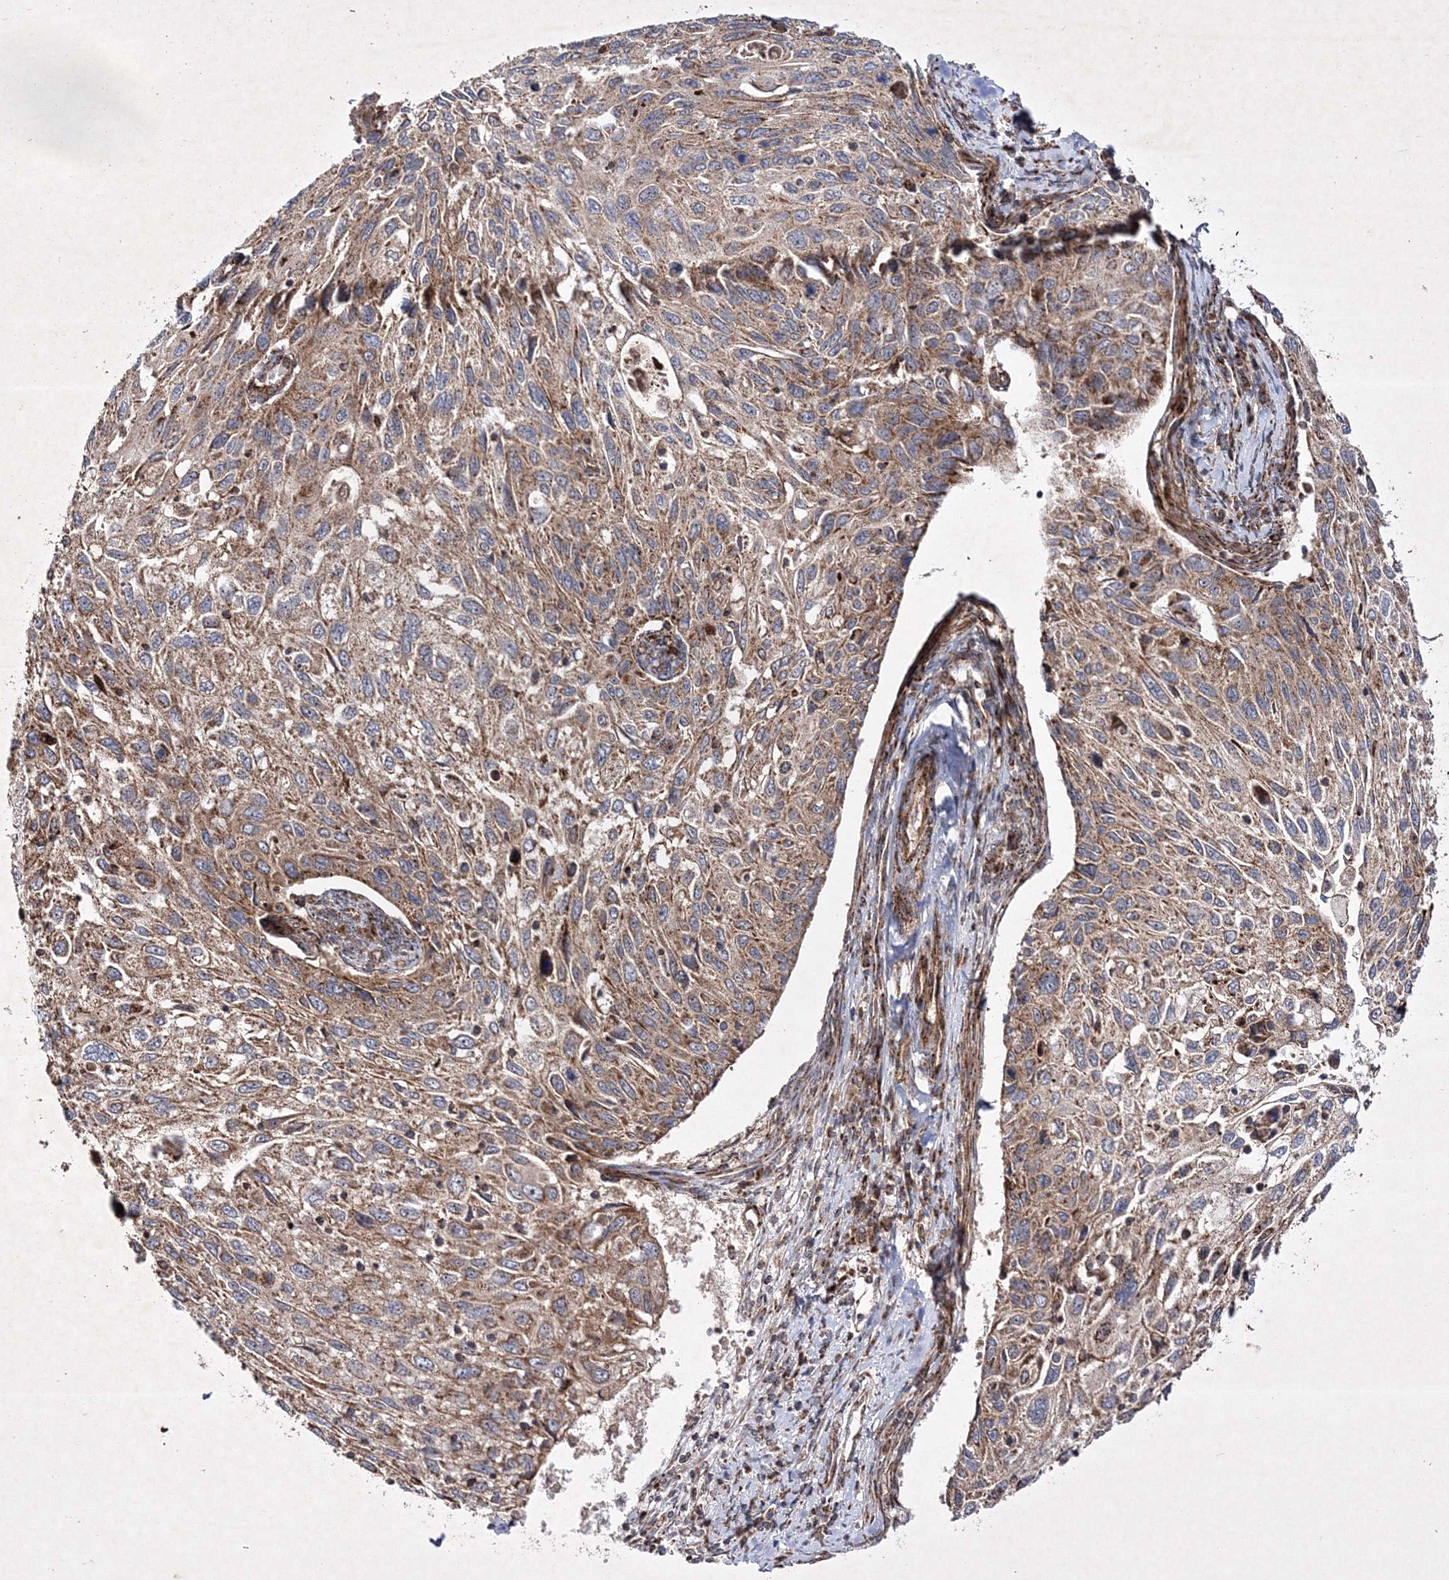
{"staining": {"intensity": "moderate", "quantity": ">75%", "location": "cytoplasmic/membranous"}, "tissue": "cervical cancer", "cell_type": "Tumor cells", "image_type": "cancer", "snomed": [{"axis": "morphology", "description": "Squamous cell carcinoma, NOS"}, {"axis": "topography", "description": "Cervix"}], "caption": "Protein positivity by immunohistochemistry shows moderate cytoplasmic/membranous expression in about >75% of tumor cells in cervical cancer (squamous cell carcinoma).", "gene": "SCRN3", "patient": {"sex": "female", "age": 70}}